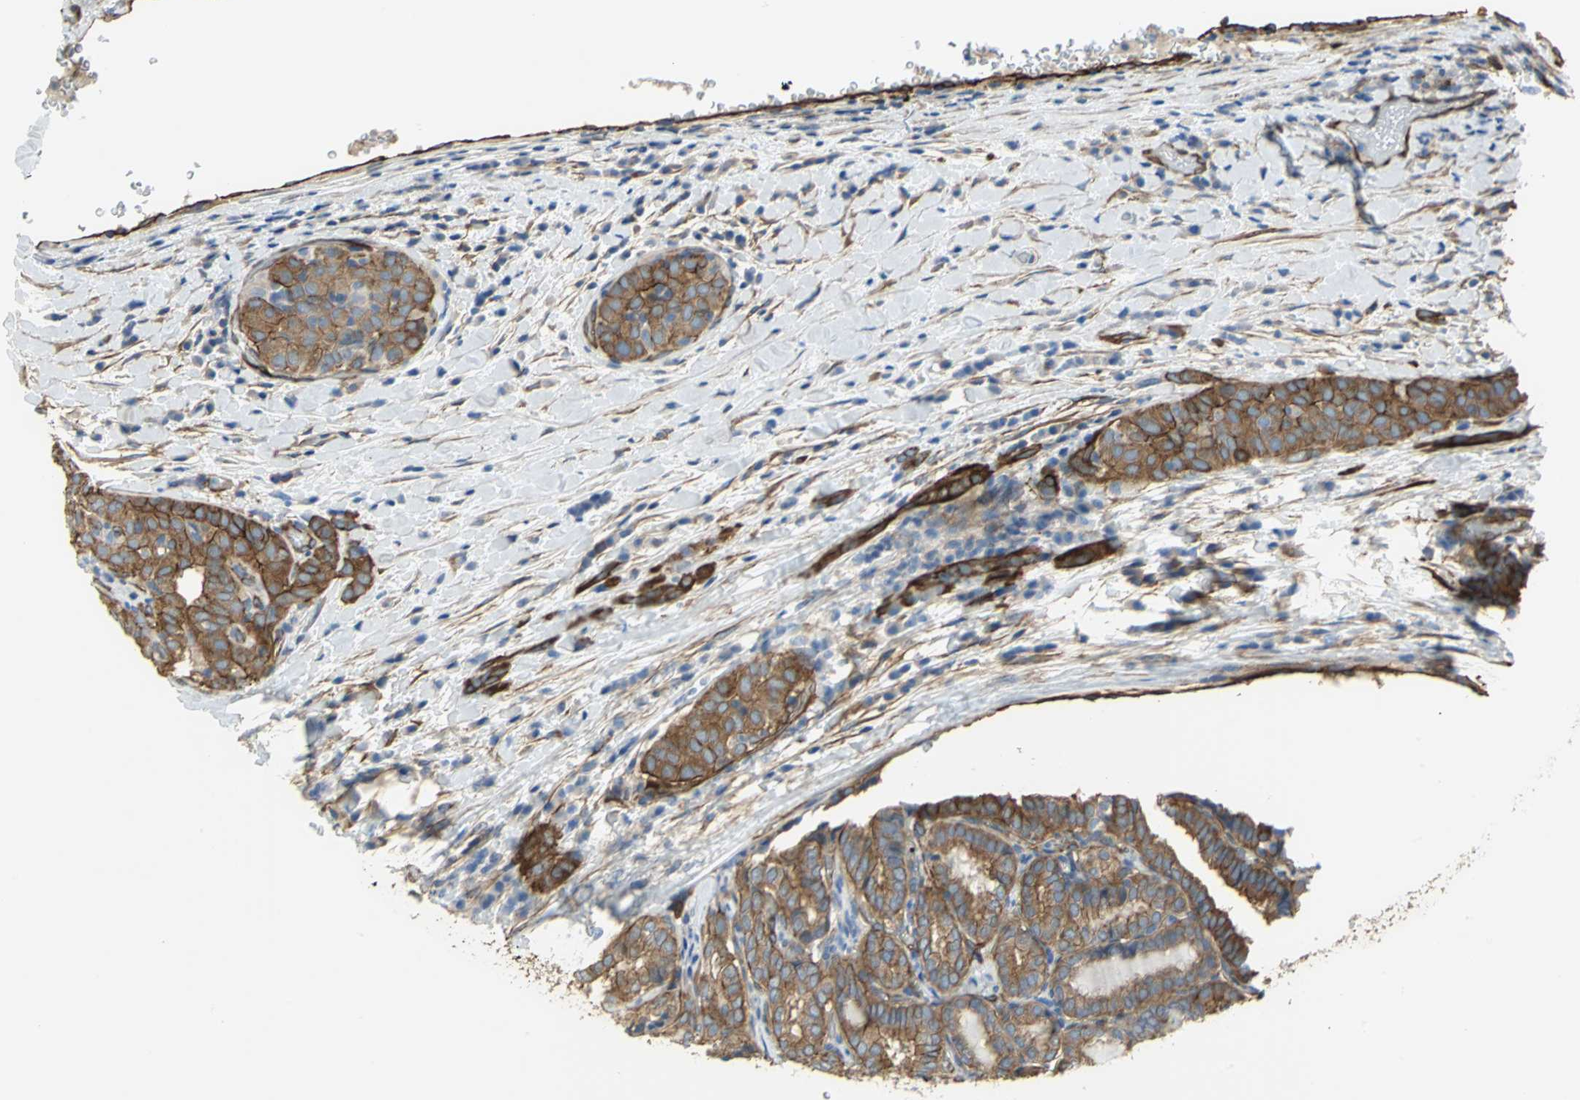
{"staining": {"intensity": "strong", "quantity": ">75%", "location": "cytoplasmic/membranous"}, "tissue": "thyroid cancer", "cell_type": "Tumor cells", "image_type": "cancer", "snomed": [{"axis": "morphology", "description": "Papillary adenocarcinoma, NOS"}, {"axis": "topography", "description": "Thyroid gland"}], "caption": "Immunohistochemistry (DAB) staining of human thyroid cancer demonstrates strong cytoplasmic/membranous protein expression in about >75% of tumor cells.", "gene": "FLNB", "patient": {"sex": "female", "age": 30}}